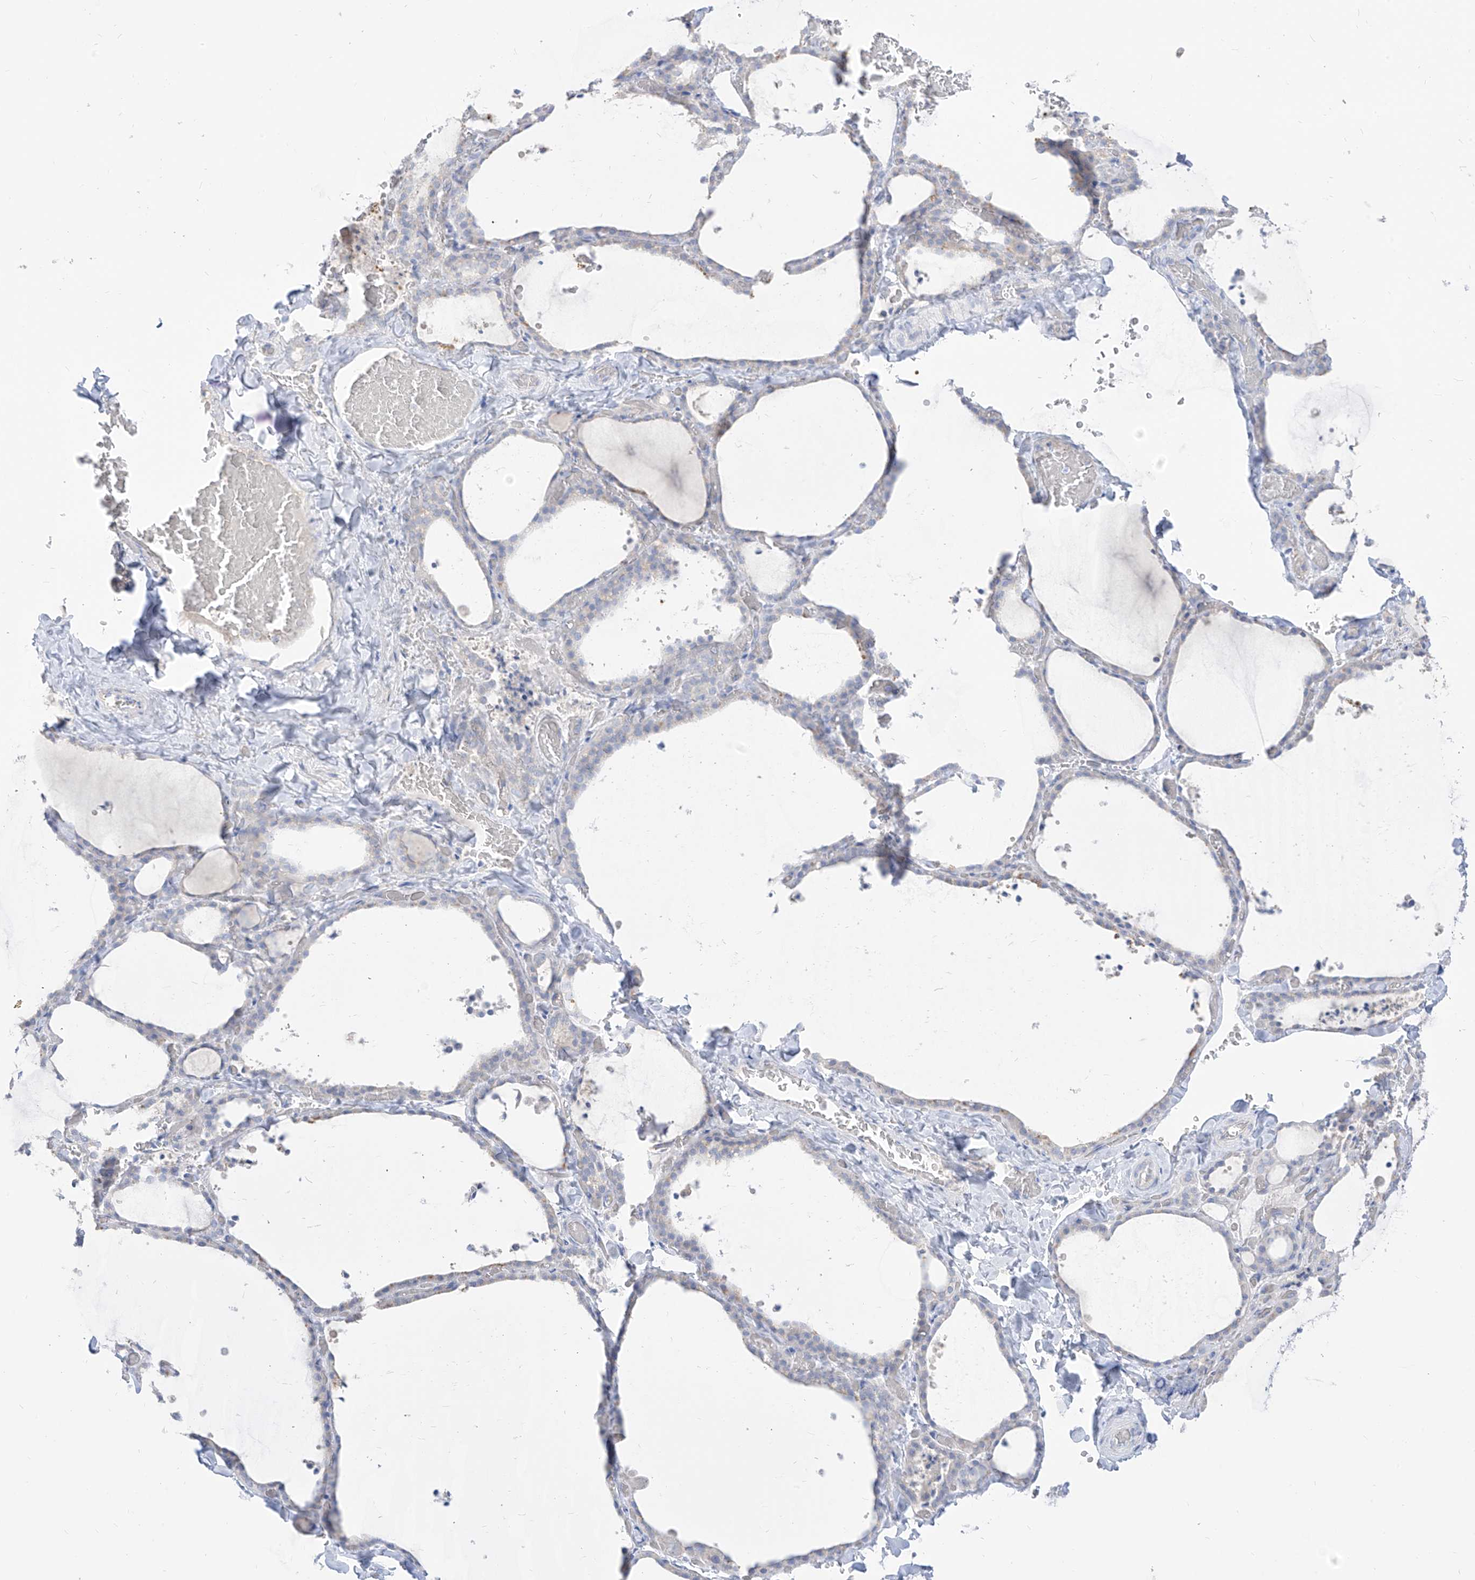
{"staining": {"intensity": "negative", "quantity": "none", "location": "none"}, "tissue": "thyroid gland", "cell_type": "Glandular cells", "image_type": "normal", "snomed": [{"axis": "morphology", "description": "Normal tissue, NOS"}, {"axis": "topography", "description": "Thyroid gland"}], "caption": "Immunohistochemistry micrograph of benign thyroid gland: human thyroid gland stained with DAB (3,3'-diaminobenzidine) displays no significant protein staining in glandular cells.", "gene": "ARHGEF40", "patient": {"sex": "female", "age": 22}}